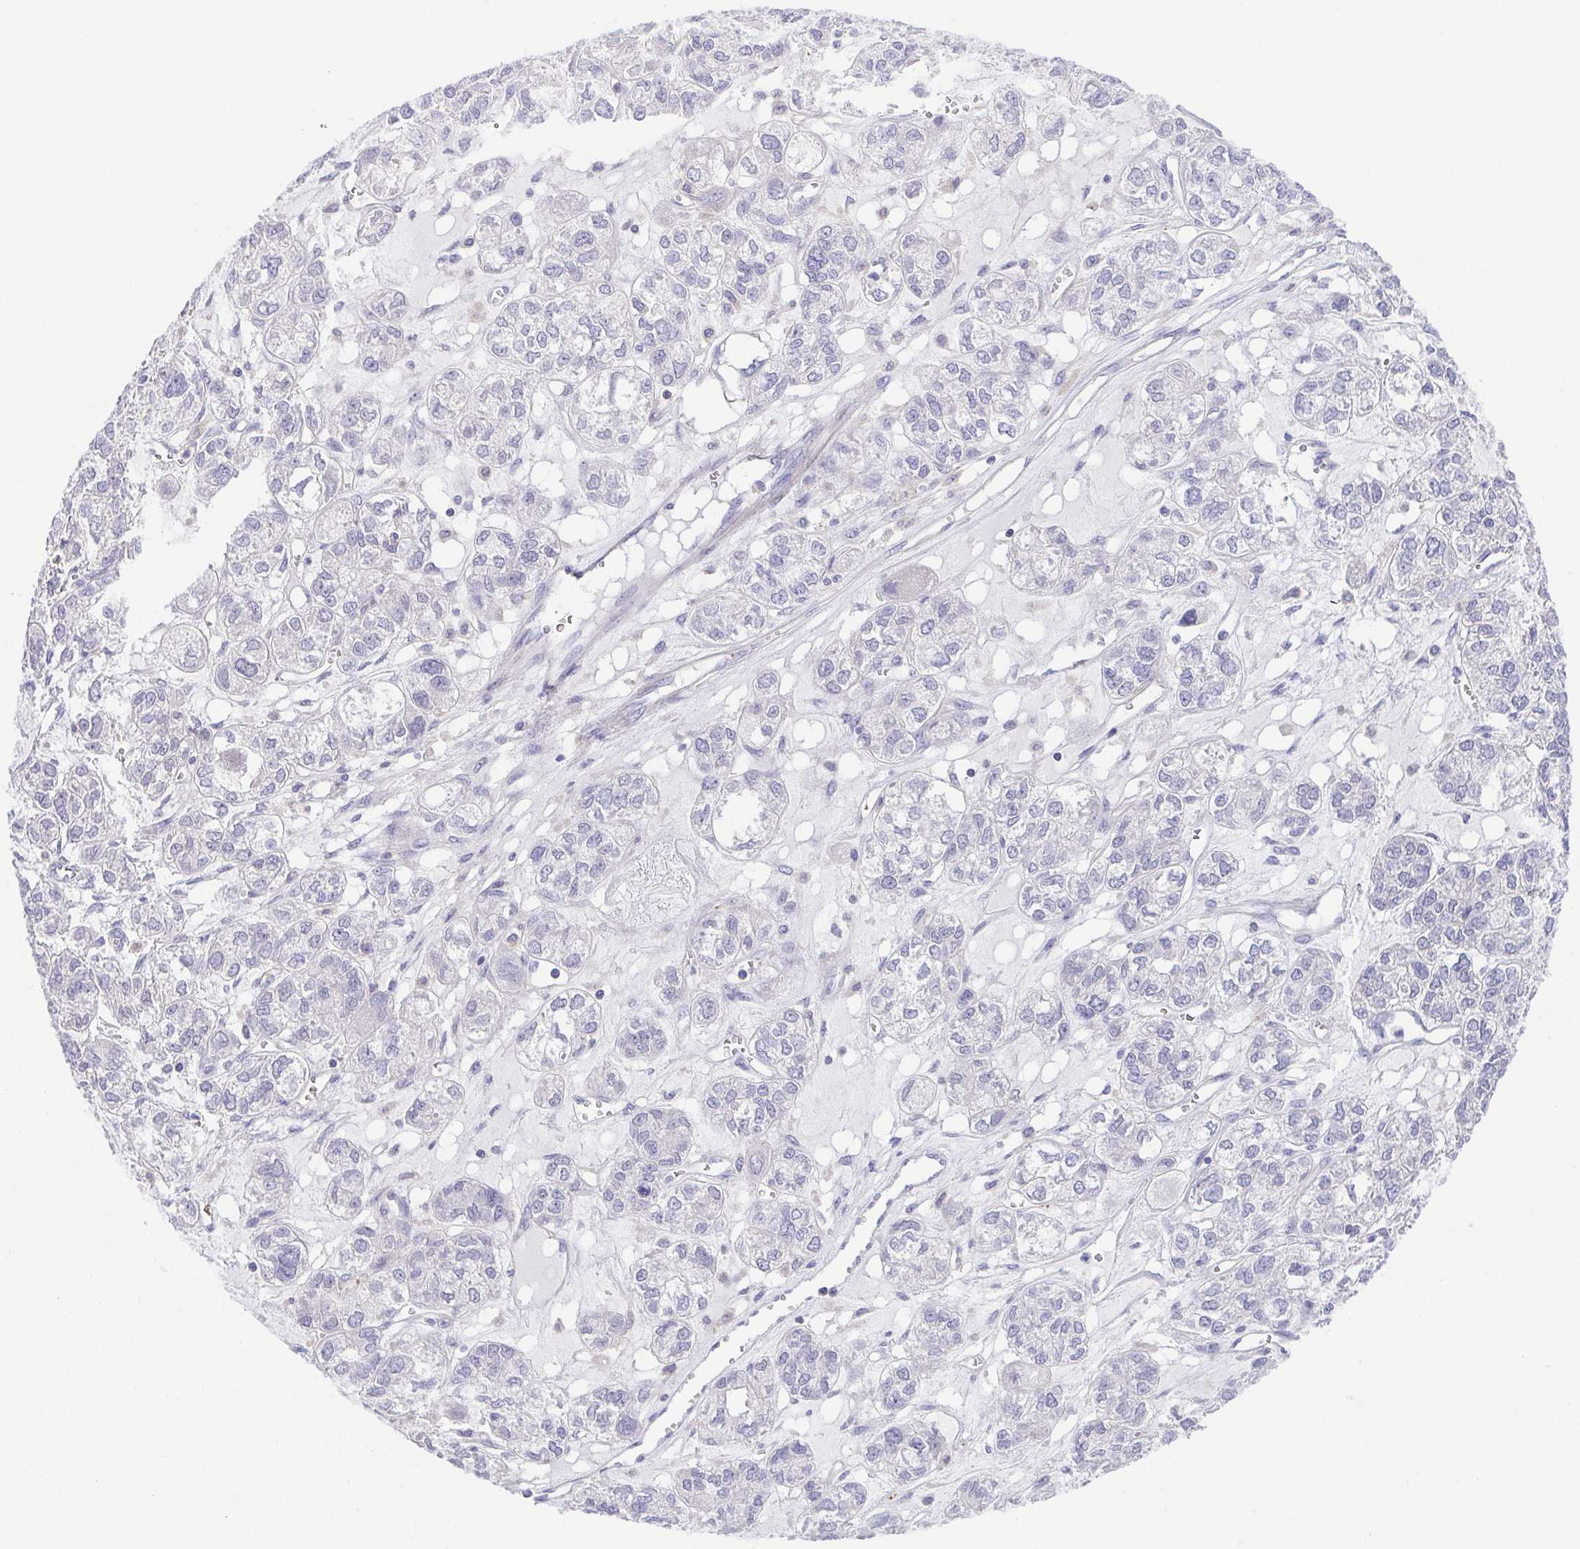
{"staining": {"intensity": "negative", "quantity": "none", "location": "none"}, "tissue": "ovarian cancer", "cell_type": "Tumor cells", "image_type": "cancer", "snomed": [{"axis": "morphology", "description": "Carcinoma, endometroid"}, {"axis": "topography", "description": "Ovary"}], "caption": "Immunohistochemical staining of ovarian endometroid carcinoma demonstrates no significant positivity in tumor cells.", "gene": "PRR14L", "patient": {"sex": "female", "age": 64}}